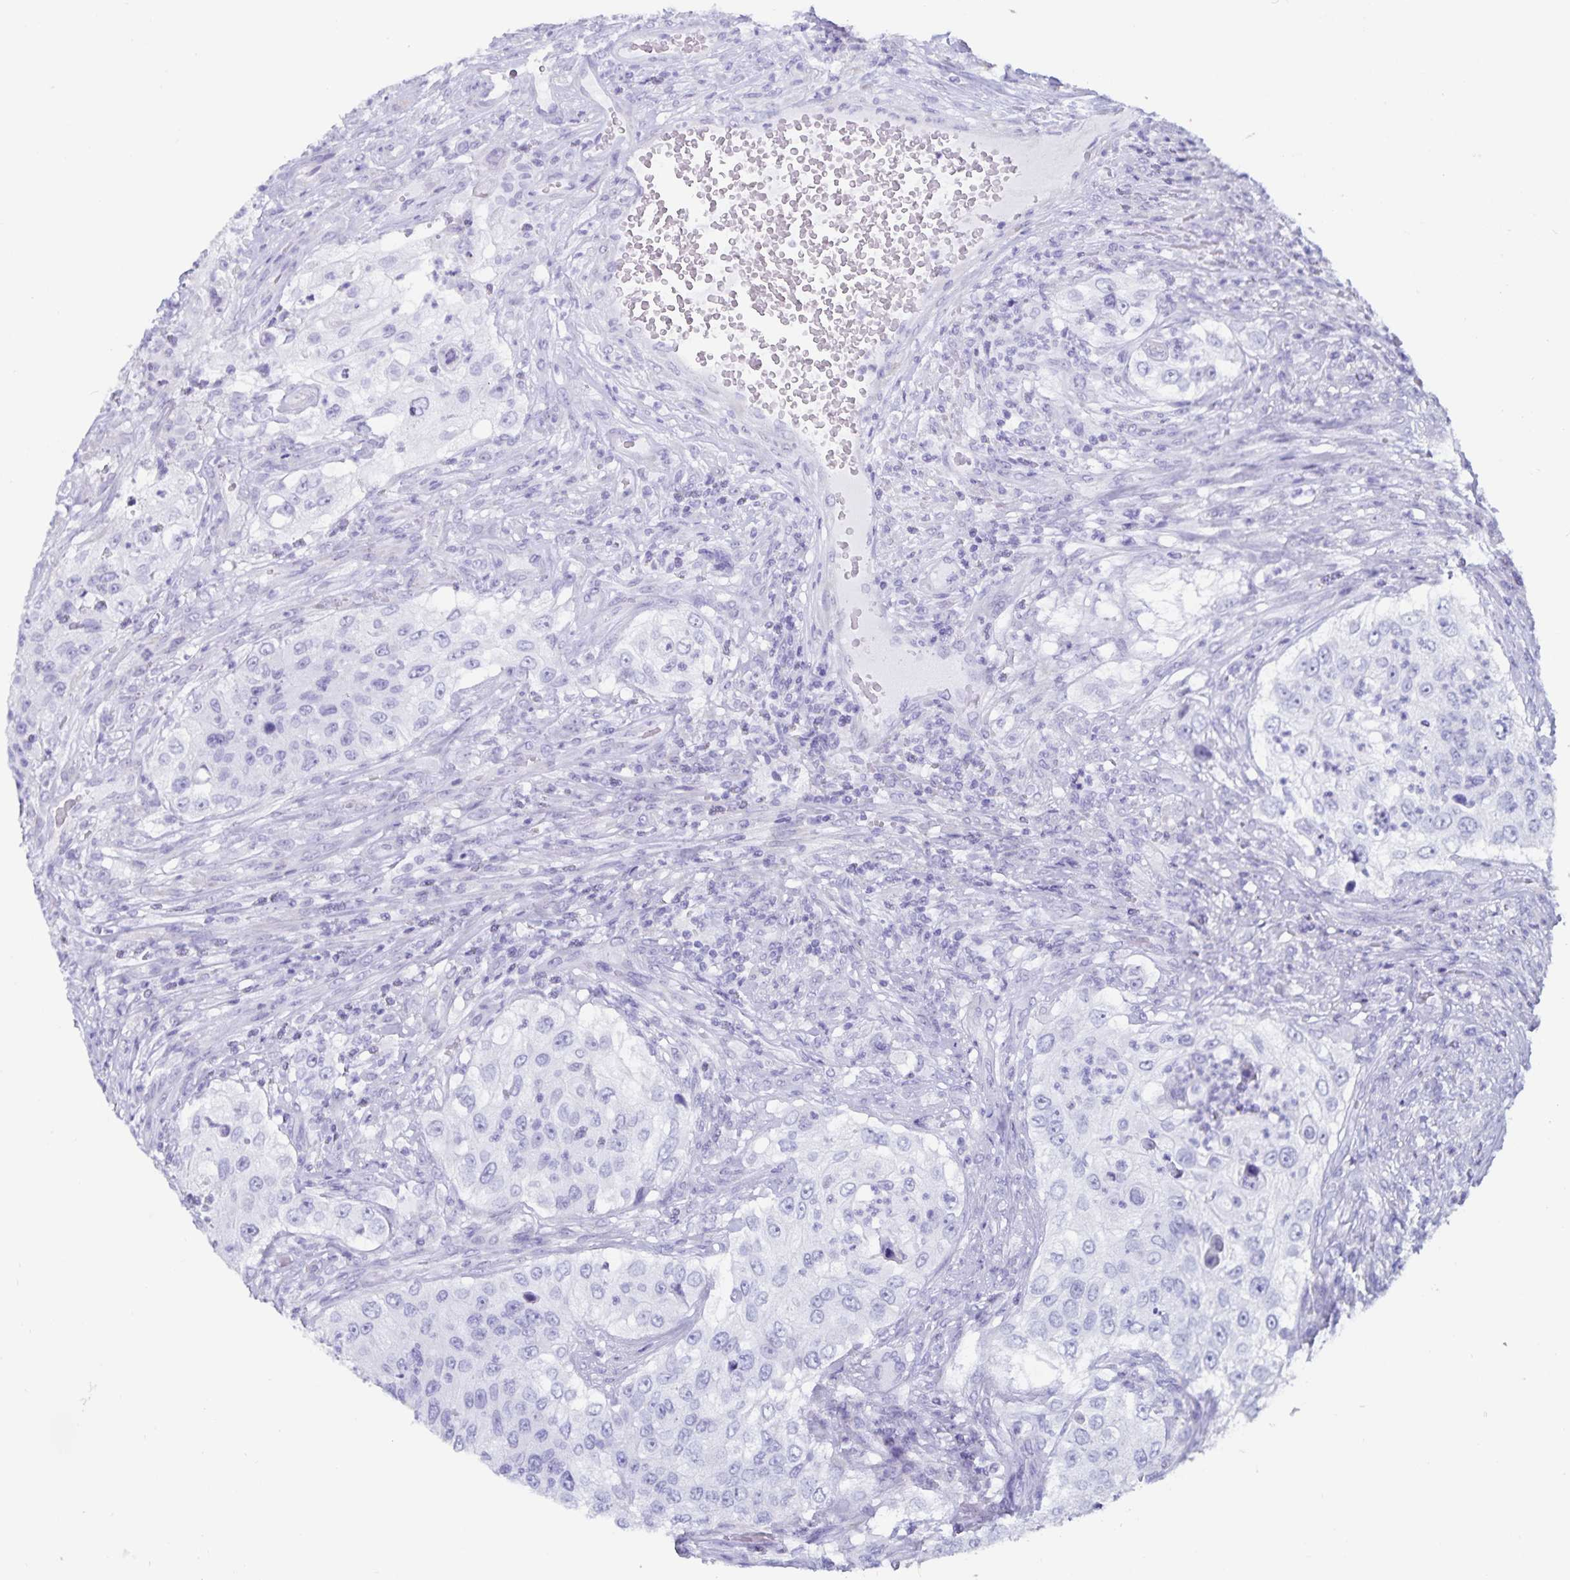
{"staining": {"intensity": "negative", "quantity": "none", "location": "none"}, "tissue": "urothelial cancer", "cell_type": "Tumor cells", "image_type": "cancer", "snomed": [{"axis": "morphology", "description": "Urothelial carcinoma, High grade"}, {"axis": "topography", "description": "Urinary bladder"}], "caption": "Protein analysis of high-grade urothelial carcinoma exhibits no significant positivity in tumor cells.", "gene": "GPR137", "patient": {"sex": "female", "age": 60}}